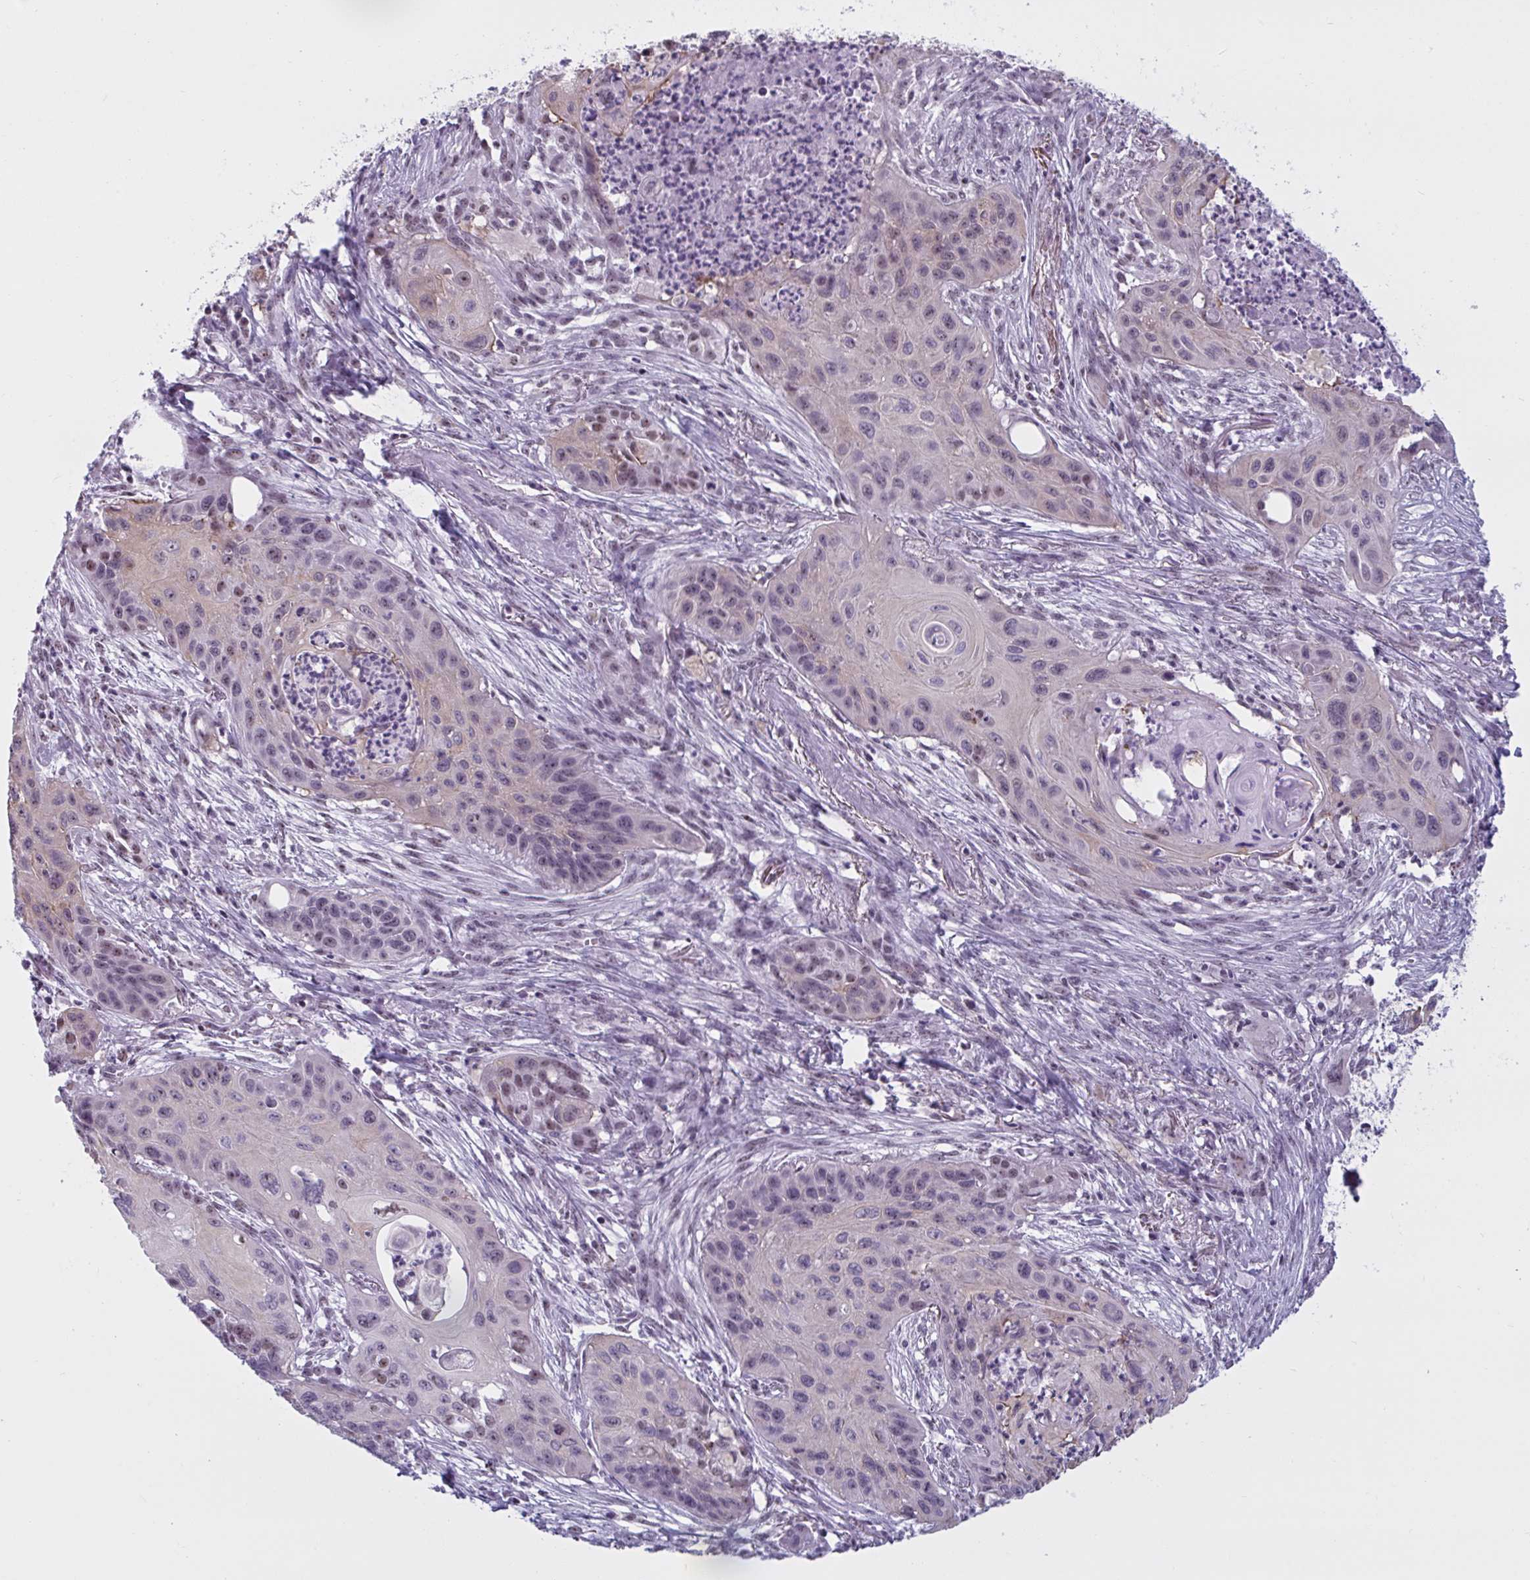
{"staining": {"intensity": "weak", "quantity": "<25%", "location": "nuclear"}, "tissue": "lung cancer", "cell_type": "Tumor cells", "image_type": "cancer", "snomed": [{"axis": "morphology", "description": "Squamous cell carcinoma, NOS"}, {"axis": "topography", "description": "Lung"}], "caption": "This is an immunohistochemistry (IHC) image of lung squamous cell carcinoma. There is no expression in tumor cells.", "gene": "TGM6", "patient": {"sex": "male", "age": 71}}